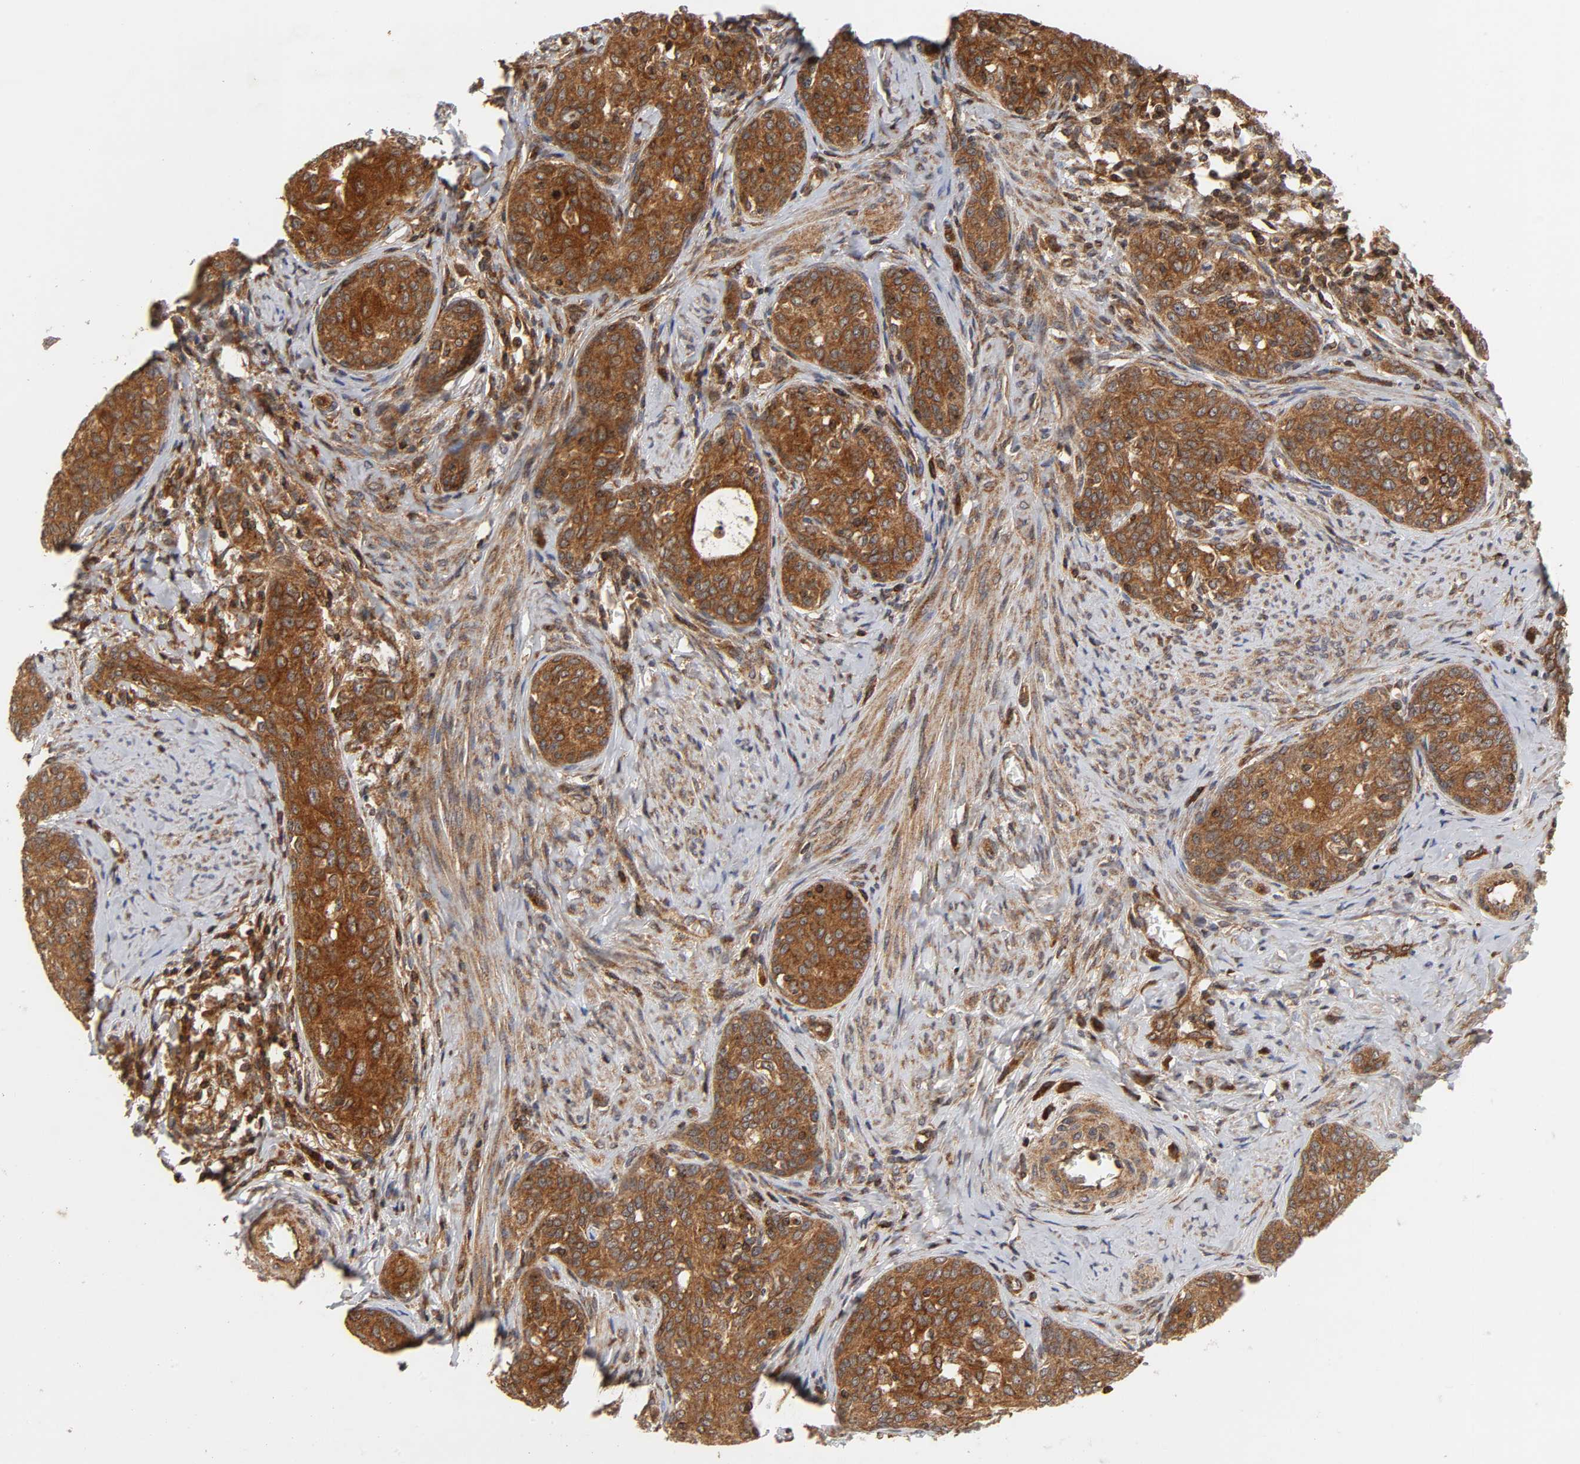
{"staining": {"intensity": "strong", "quantity": ">75%", "location": "cytoplasmic/membranous"}, "tissue": "cervical cancer", "cell_type": "Tumor cells", "image_type": "cancer", "snomed": [{"axis": "morphology", "description": "Squamous cell carcinoma, NOS"}, {"axis": "morphology", "description": "Adenocarcinoma, NOS"}, {"axis": "topography", "description": "Cervix"}], "caption": "Human cervical cancer (squamous cell carcinoma) stained for a protein (brown) displays strong cytoplasmic/membranous positive expression in approximately >75% of tumor cells.", "gene": "IKBKB", "patient": {"sex": "female", "age": 52}}